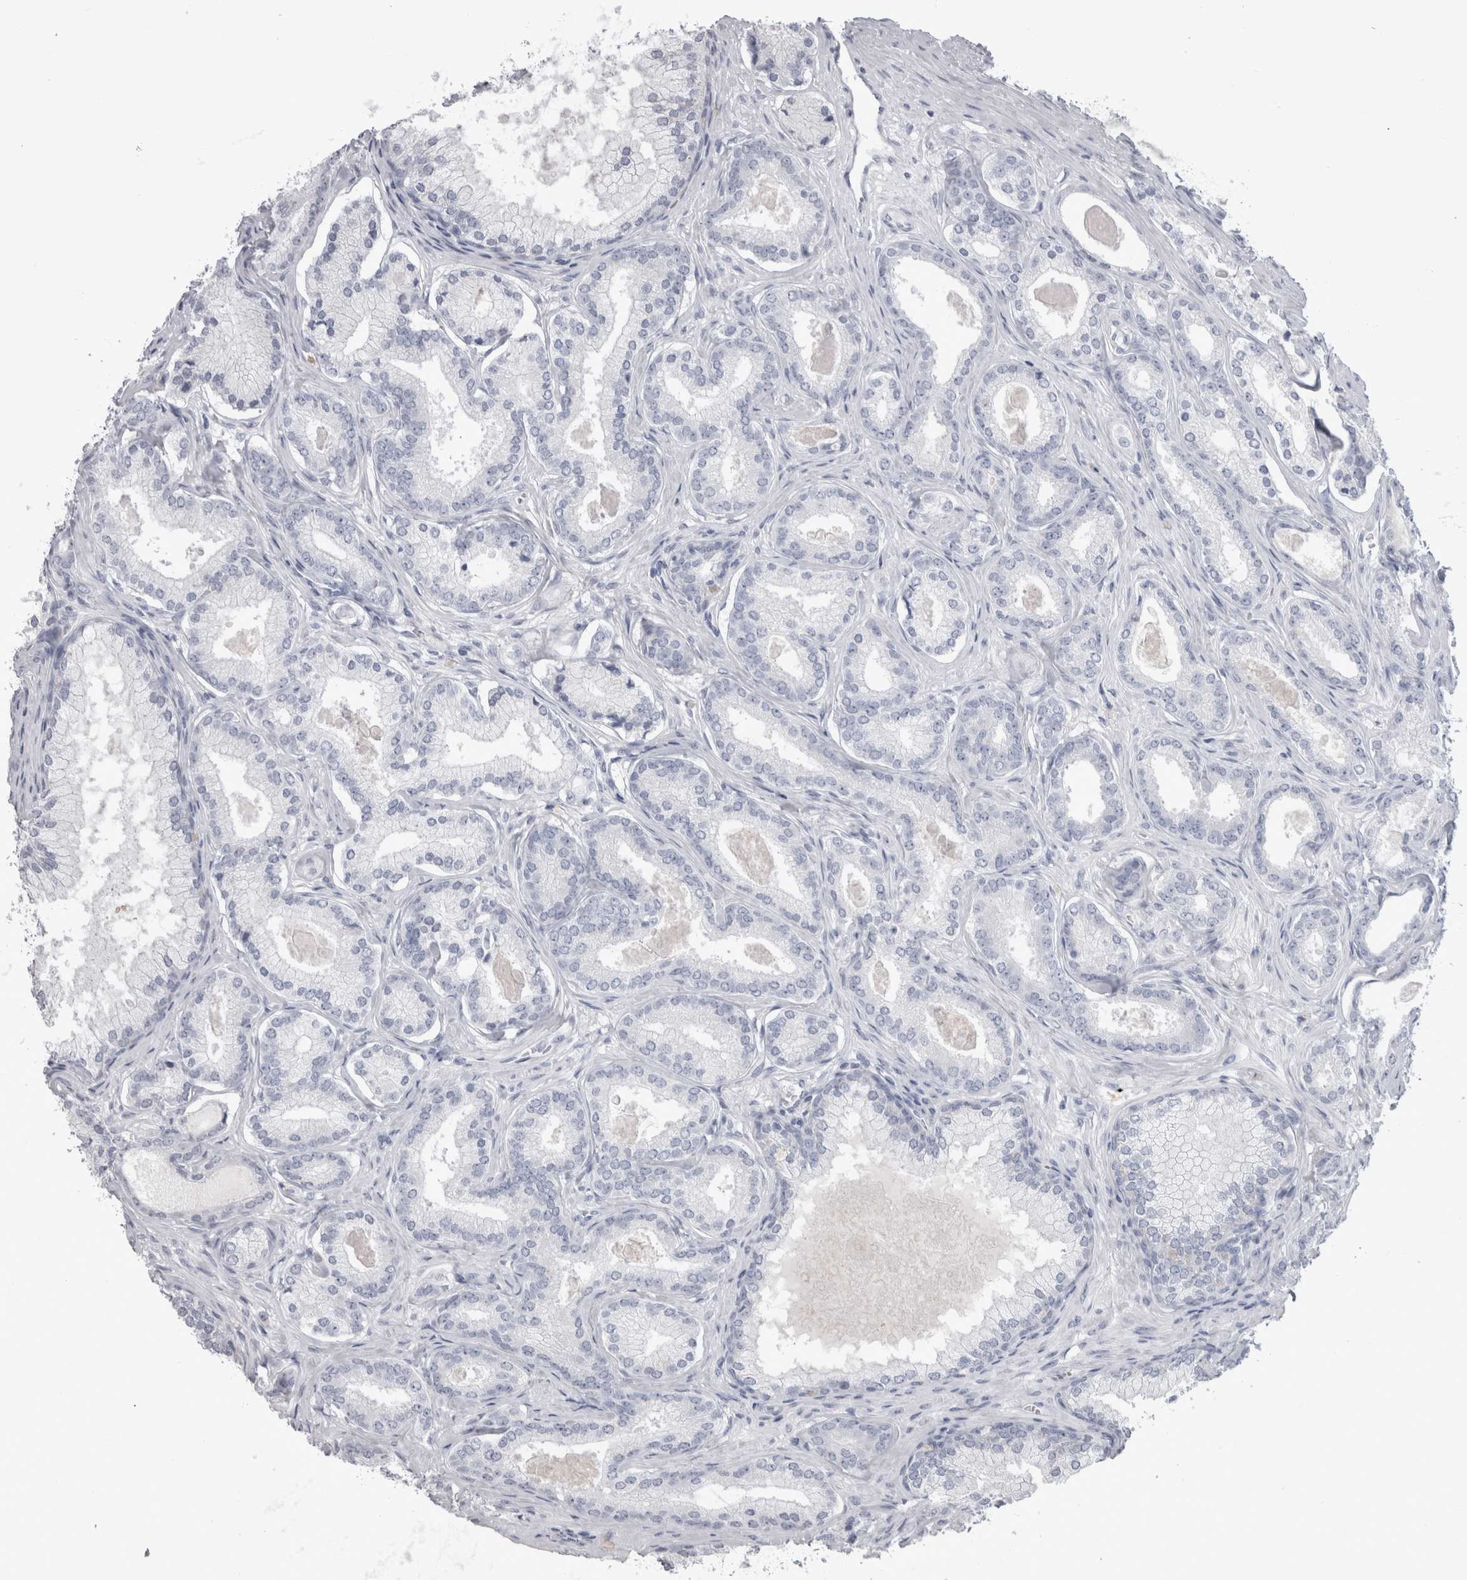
{"staining": {"intensity": "negative", "quantity": "none", "location": "none"}, "tissue": "prostate cancer", "cell_type": "Tumor cells", "image_type": "cancer", "snomed": [{"axis": "morphology", "description": "Adenocarcinoma, Low grade"}, {"axis": "topography", "description": "Prostate"}], "caption": "Tumor cells show no significant protein staining in prostate cancer. The staining is performed using DAB (3,3'-diaminobenzidine) brown chromogen with nuclei counter-stained in using hematoxylin.", "gene": "ADAM2", "patient": {"sex": "male", "age": 70}}